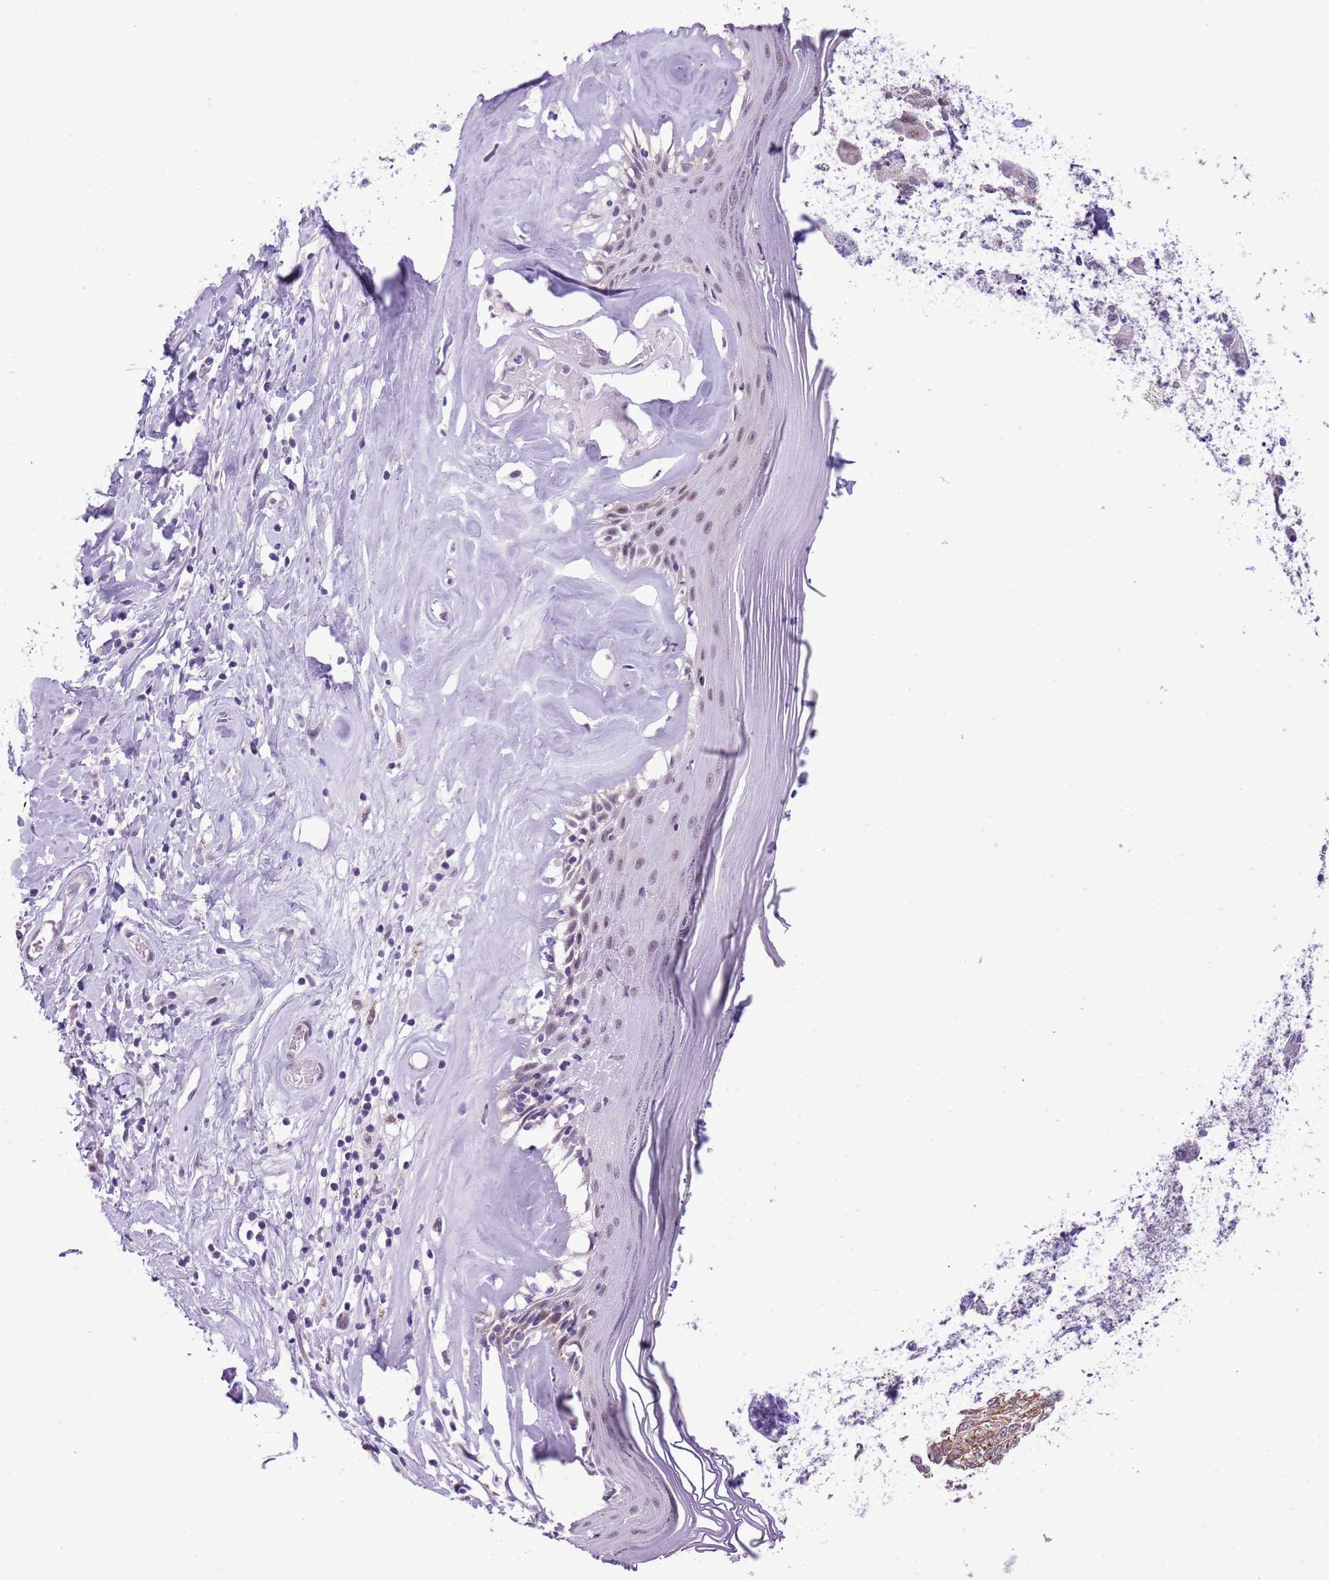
{"staining": {"intensity": "weak", "quantity": "<25%", "location": "cytoplasmic/membranous"}, "tissue": "skin", "cell_type": "Epidermal cells", "image_type": "normal", "snomed": [{"axis": "morphology", "description": "Normal tissue, NOS"}, {"axis": "topography", "description": "Vulva"}], "caption": "A high-resolution histopathology image shows IHC staining of benign skin, which exhibits no significant positivity in epidermal cells.", "gene": "FAM120C", "patient": {"sex": "female", "age": 86}}